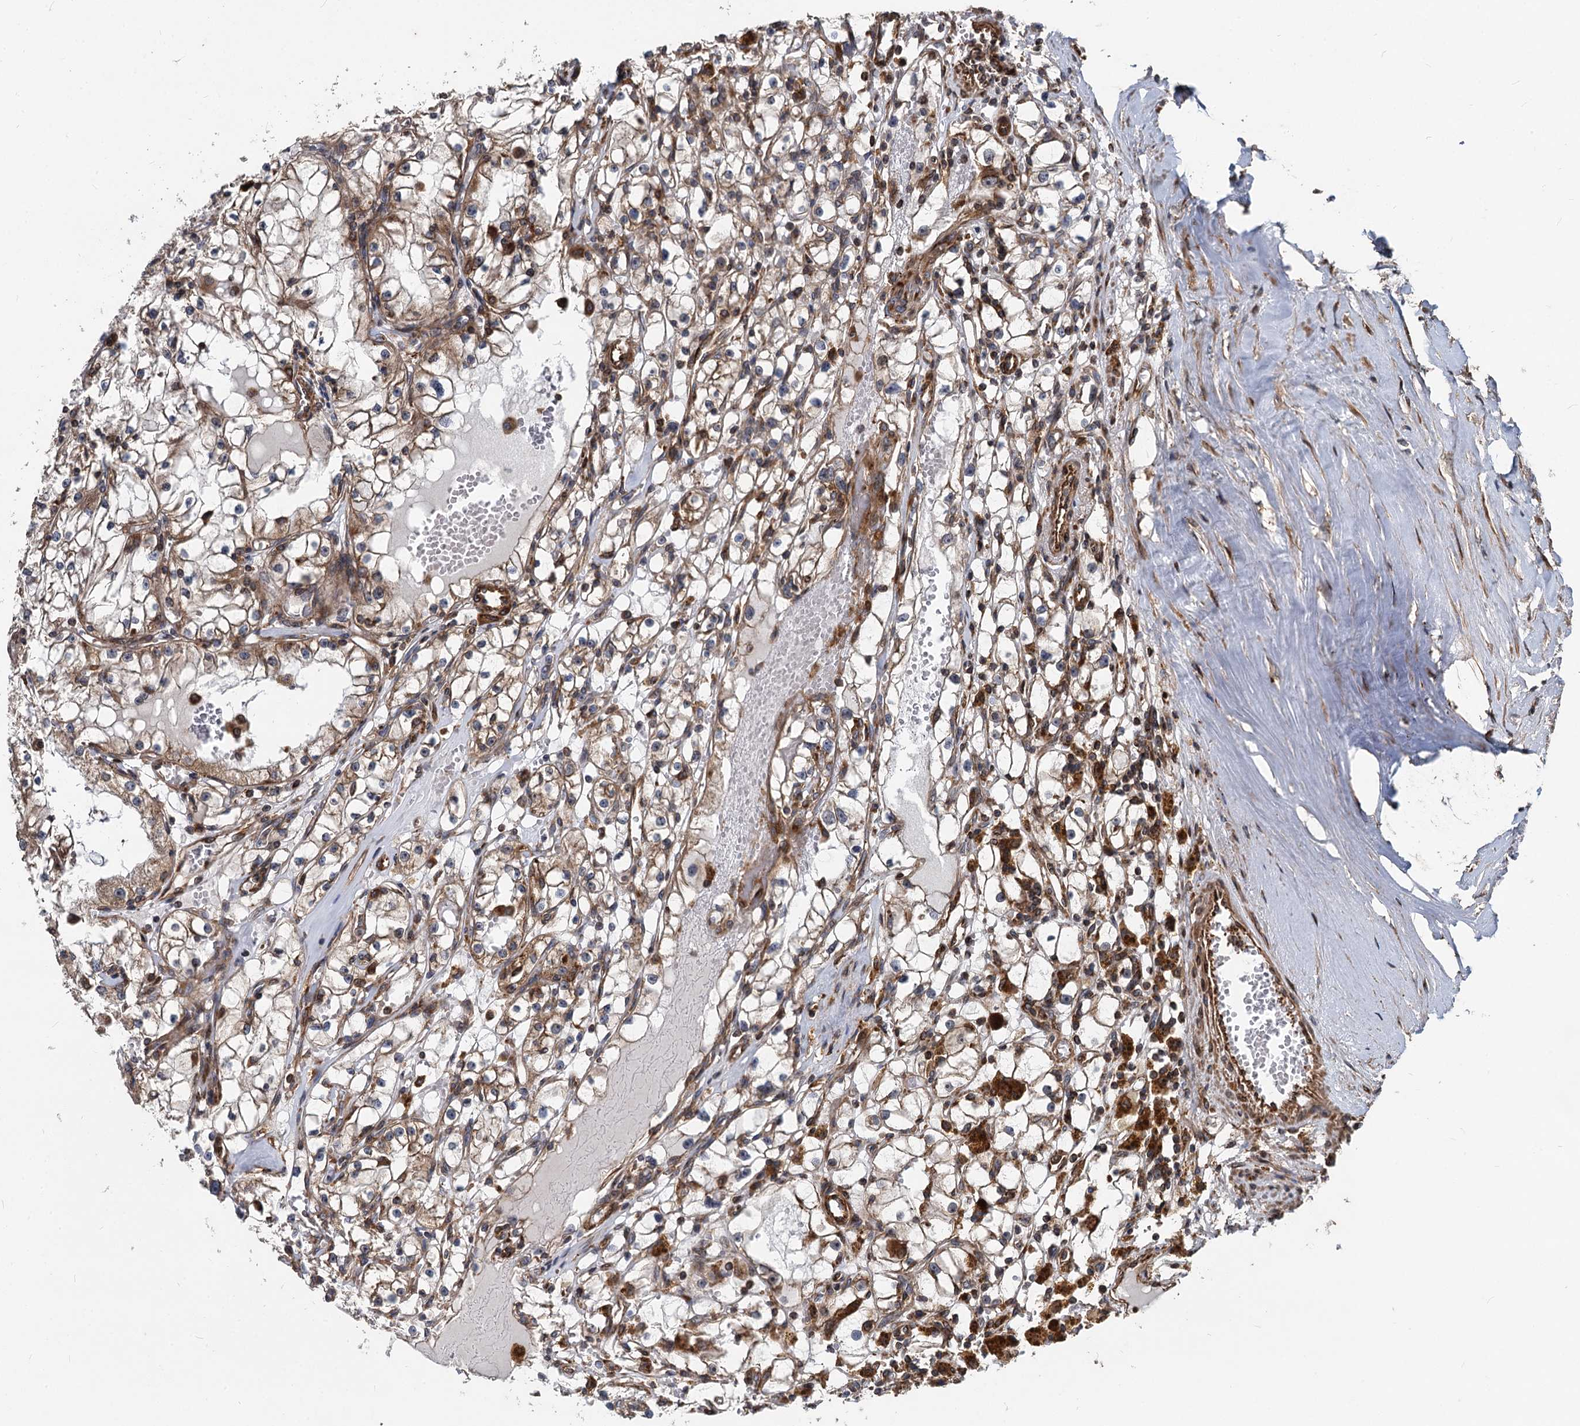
{"staining": {"intensity": "moderate", "quantity": ">75%", "location": "cytoplasmic/membranous"}, "tissue": "renal cancer", "cell_type": "Tumor cells", "image_type": "cancer", "snomed": [{"axis": "morphology", "description": "Adenocarcinoma, NOS"}, {"axis": "topography", "description": "Kidney"}], "caption": "Adenocarcinoma (renal) stained with DAB IHC demonstrates medium levels of moderate cytoplasmic/membranous expression in about >75% of tumor cells. The protein of interest is stained brown, and the nuclei are stained in blue (DAB (3,3'-diaminobenzidine) IHC with brightfield microscopy, high magnification).", "gene": "STIM1", "patient": {"sex": "male", "age": 56}}